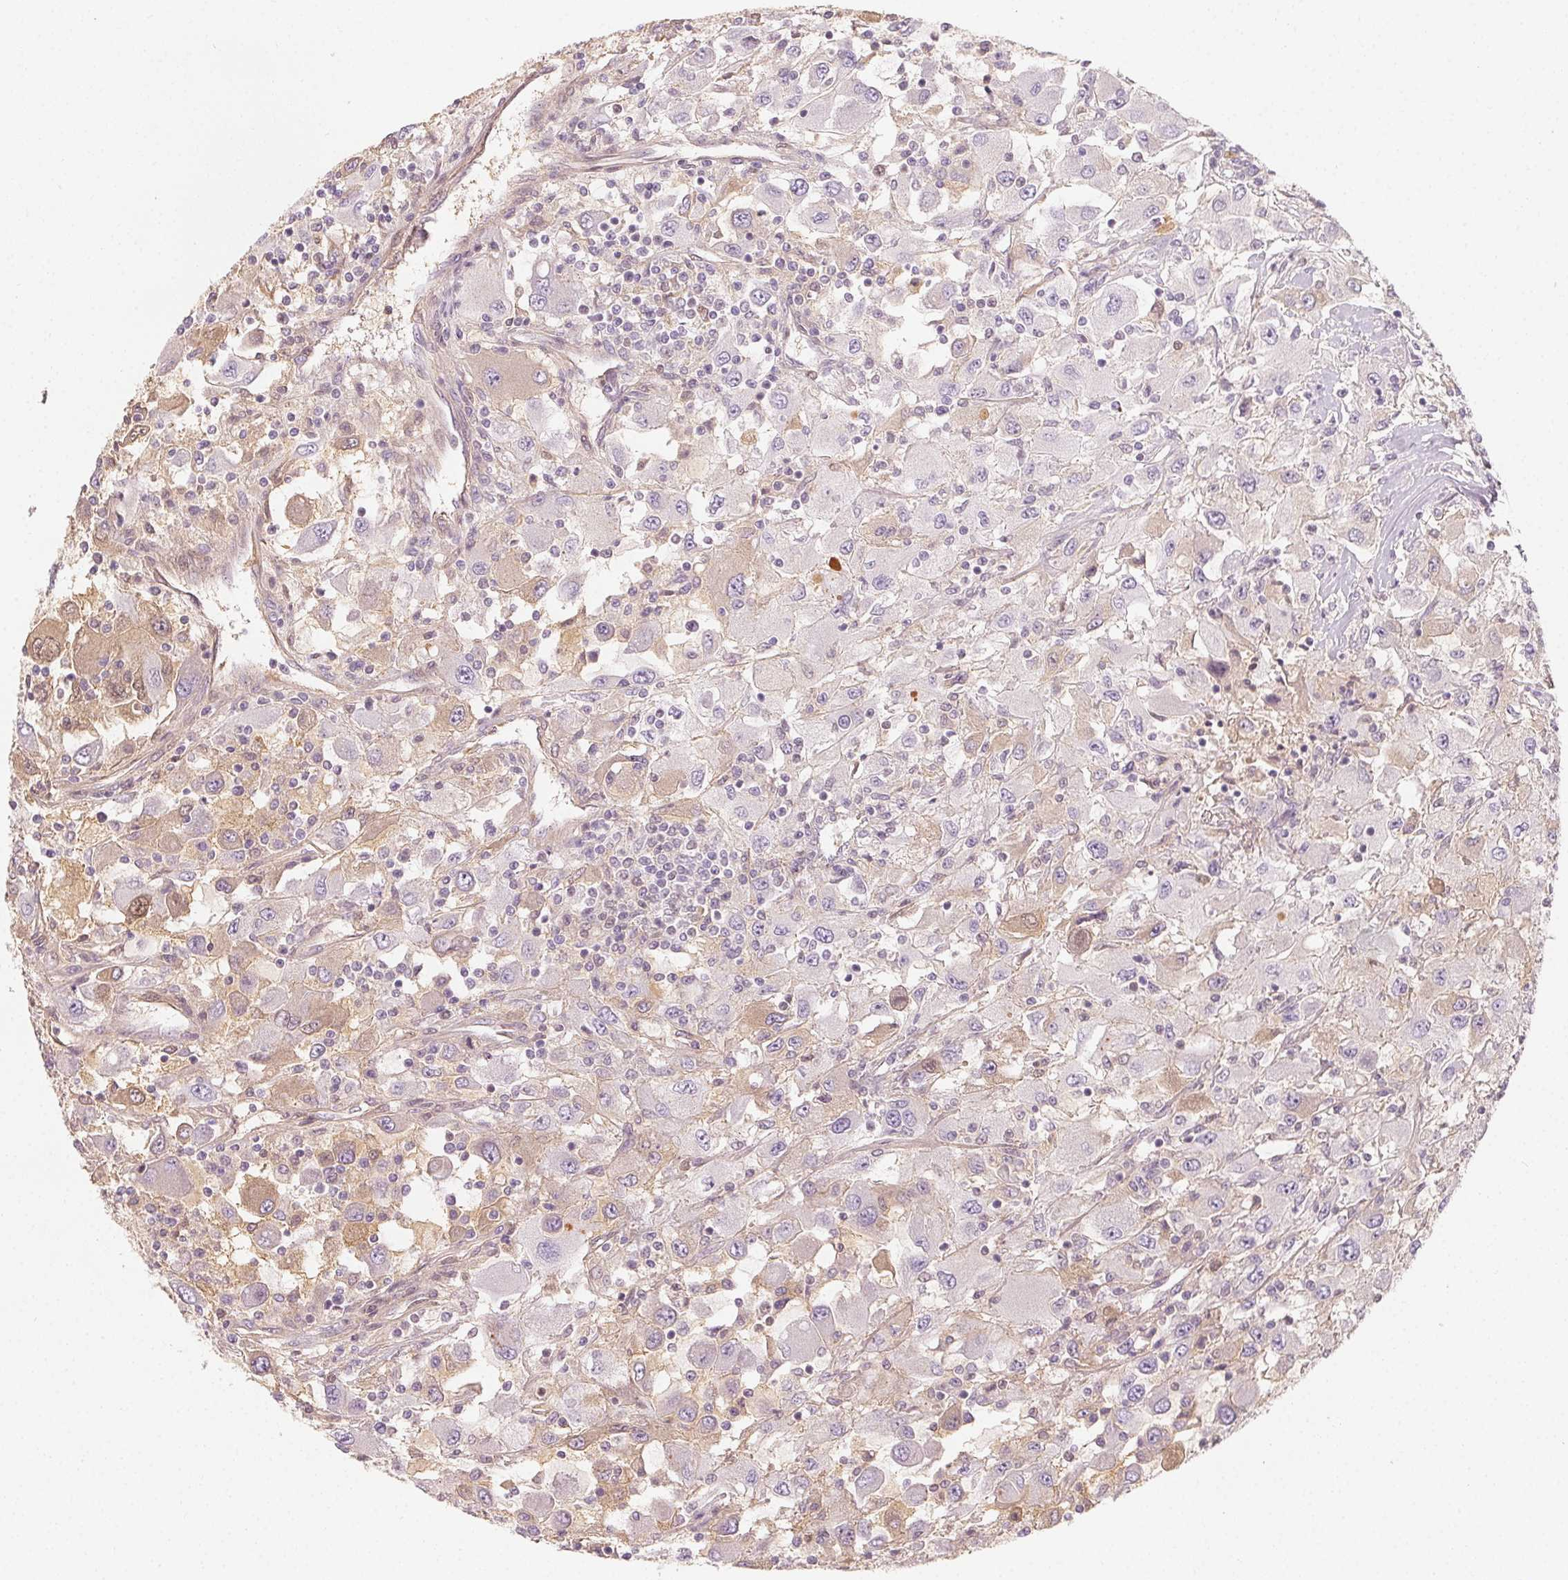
{"staining": {"intensity": "negative", "quantity": "none", "location": "none"}, "tissue": "renal cancer", "cell_type": "Tumor cells", "image_type": "cancer", "snomed": [{"axis": "morphology", "description": "Adenocarcinoma, NOS"}, {"axis": "topography", "description": "Kidney"}], "caption": "The micrograph shows no significant staining in tumor cells of renal cancer.", "gene": "AFM", "patient": {"sex": "female", "age": 67}}